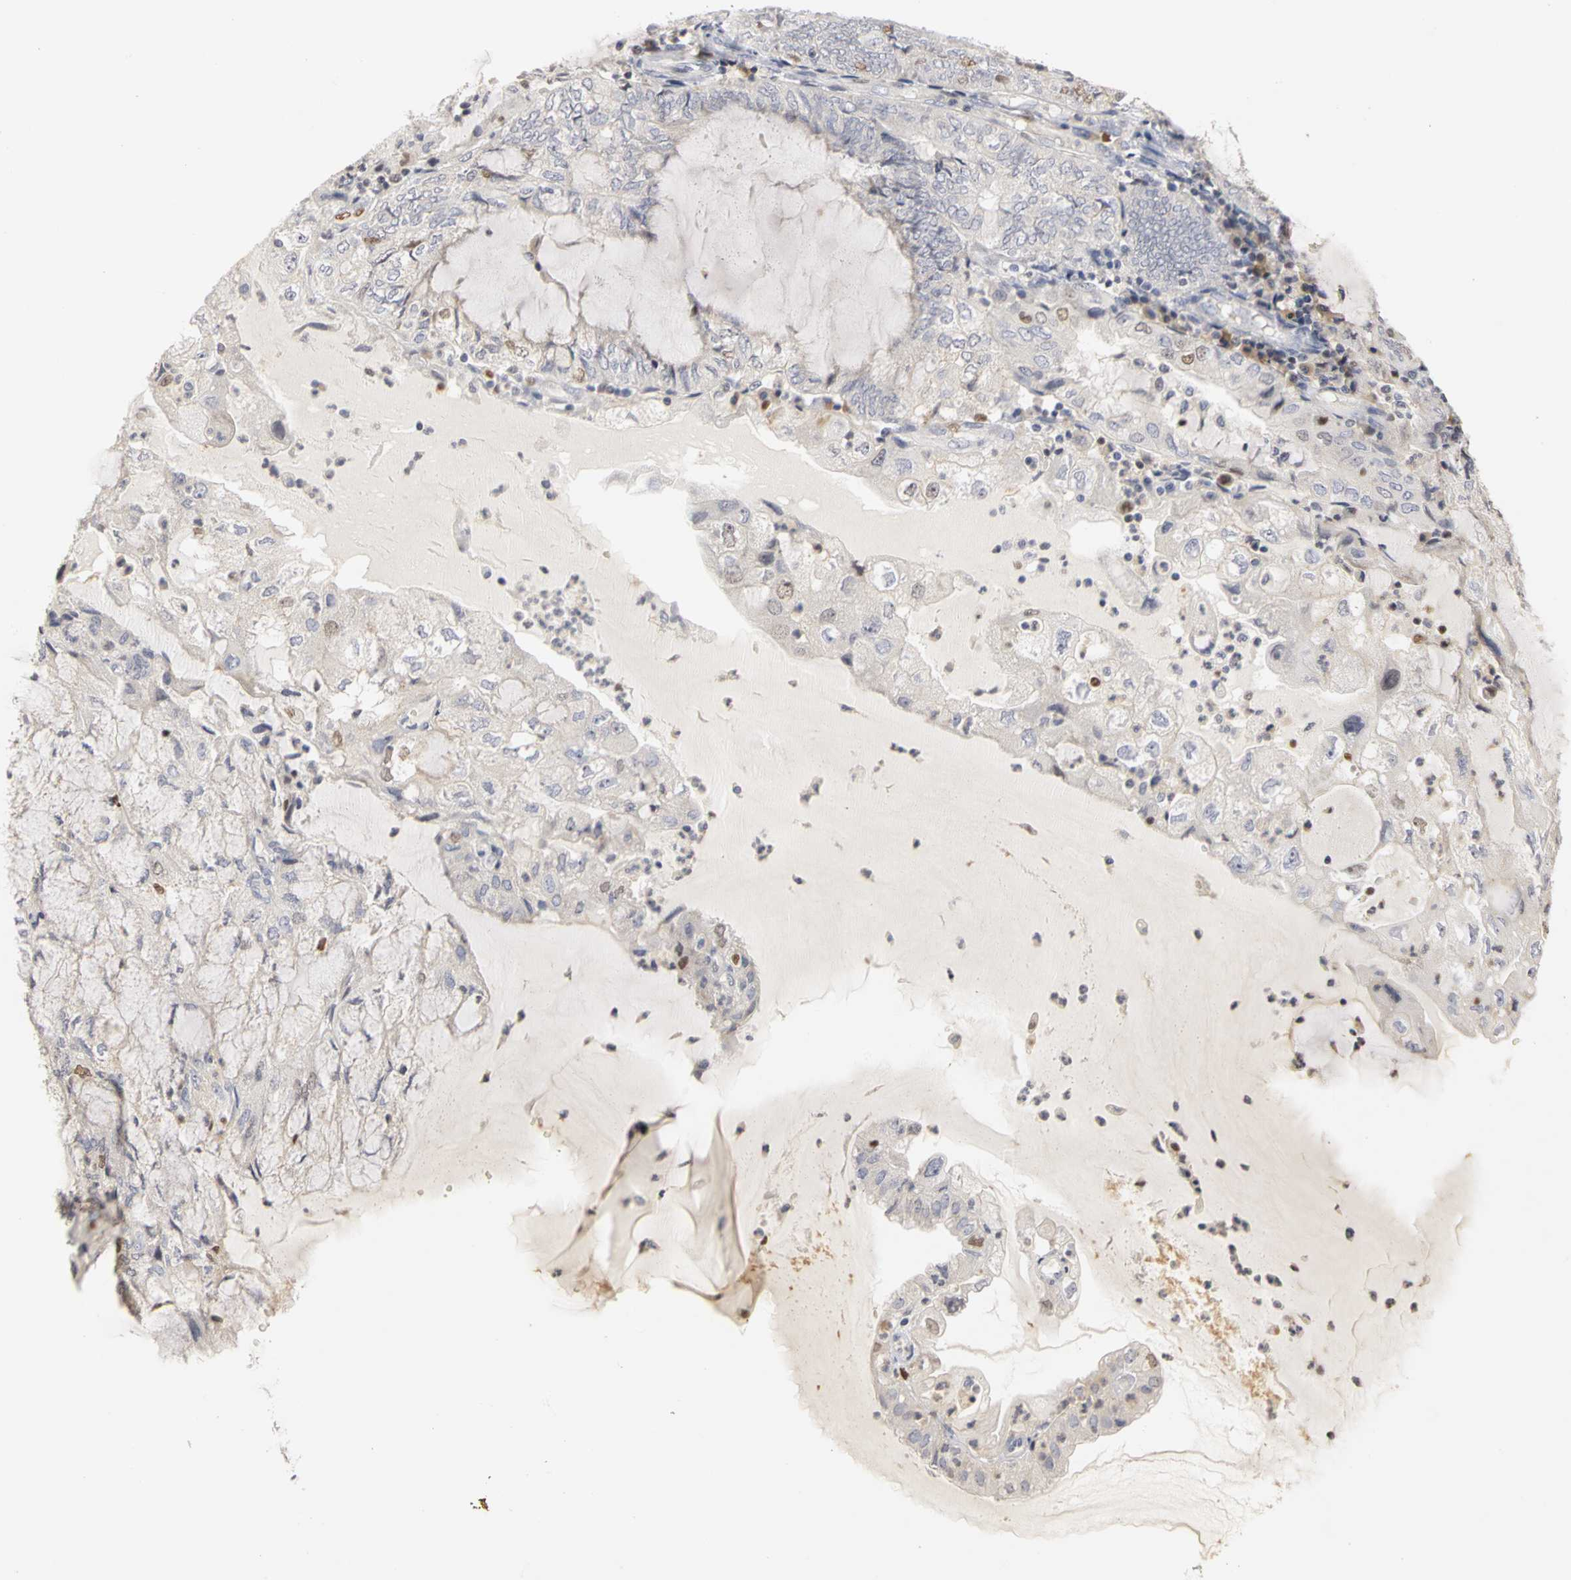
{"staining": {"intensity": "moderate", "quantity": "<25%", "location": "nuclear"}, "tissue": "endometrial cancer", "cell_type": "Tumor cells", "image_type": "cancer", "snomed": [{"axis": "morphology", "description": "Adenocarcinoma, NOS"}, {"axis": "topography", "description": "Endometrium"}], "caption": "Moderate nuclear protein positivity is seen in approximately <25% of tumor cells in endometrial cancer.", "gene": "MCM6", "patient": {"sex": "female", "age": 81}}